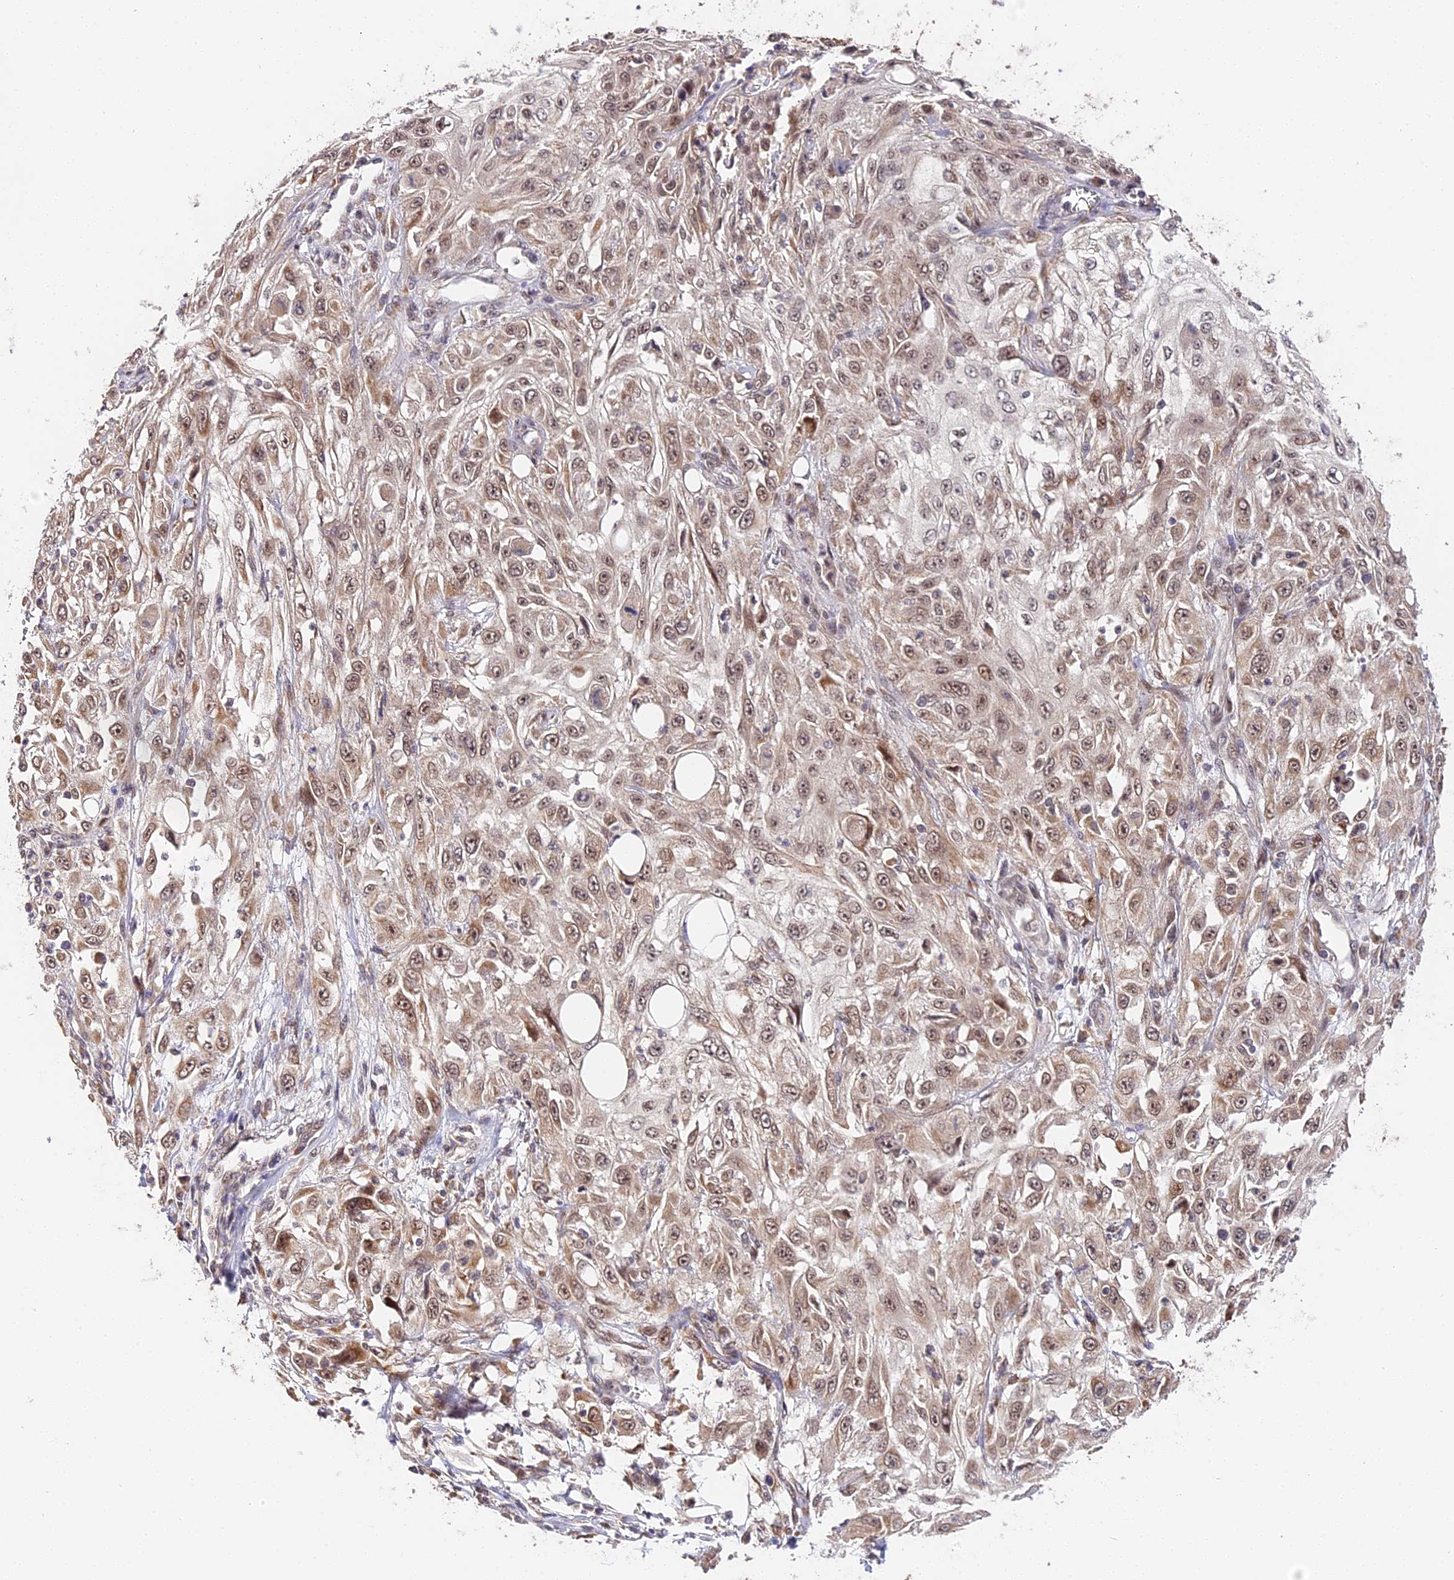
{"staining": {"intensity": "weak", "quantity": ">75%", "location": "cytoplasmic/membranous,nuclear"}, "tissue": "skin cancer", "cell_type": "Tumor cells", "image_type": "cancer", "snomed": [{"axis": "morphology", "description": "Squamous cell carcinoma, NOS"}, {"axis": "topography", "description": "Skin"}], "caption": "Immunohistochemistry (IHC) of human skin cancer (squamous cell carcinoma) shows low levels of weak cytoplasmic/membranous and nuclear staining in approximately >75% of tumor cells.", "gene": "IMPACT", "patient": {"sex": "male", "age": 75}}